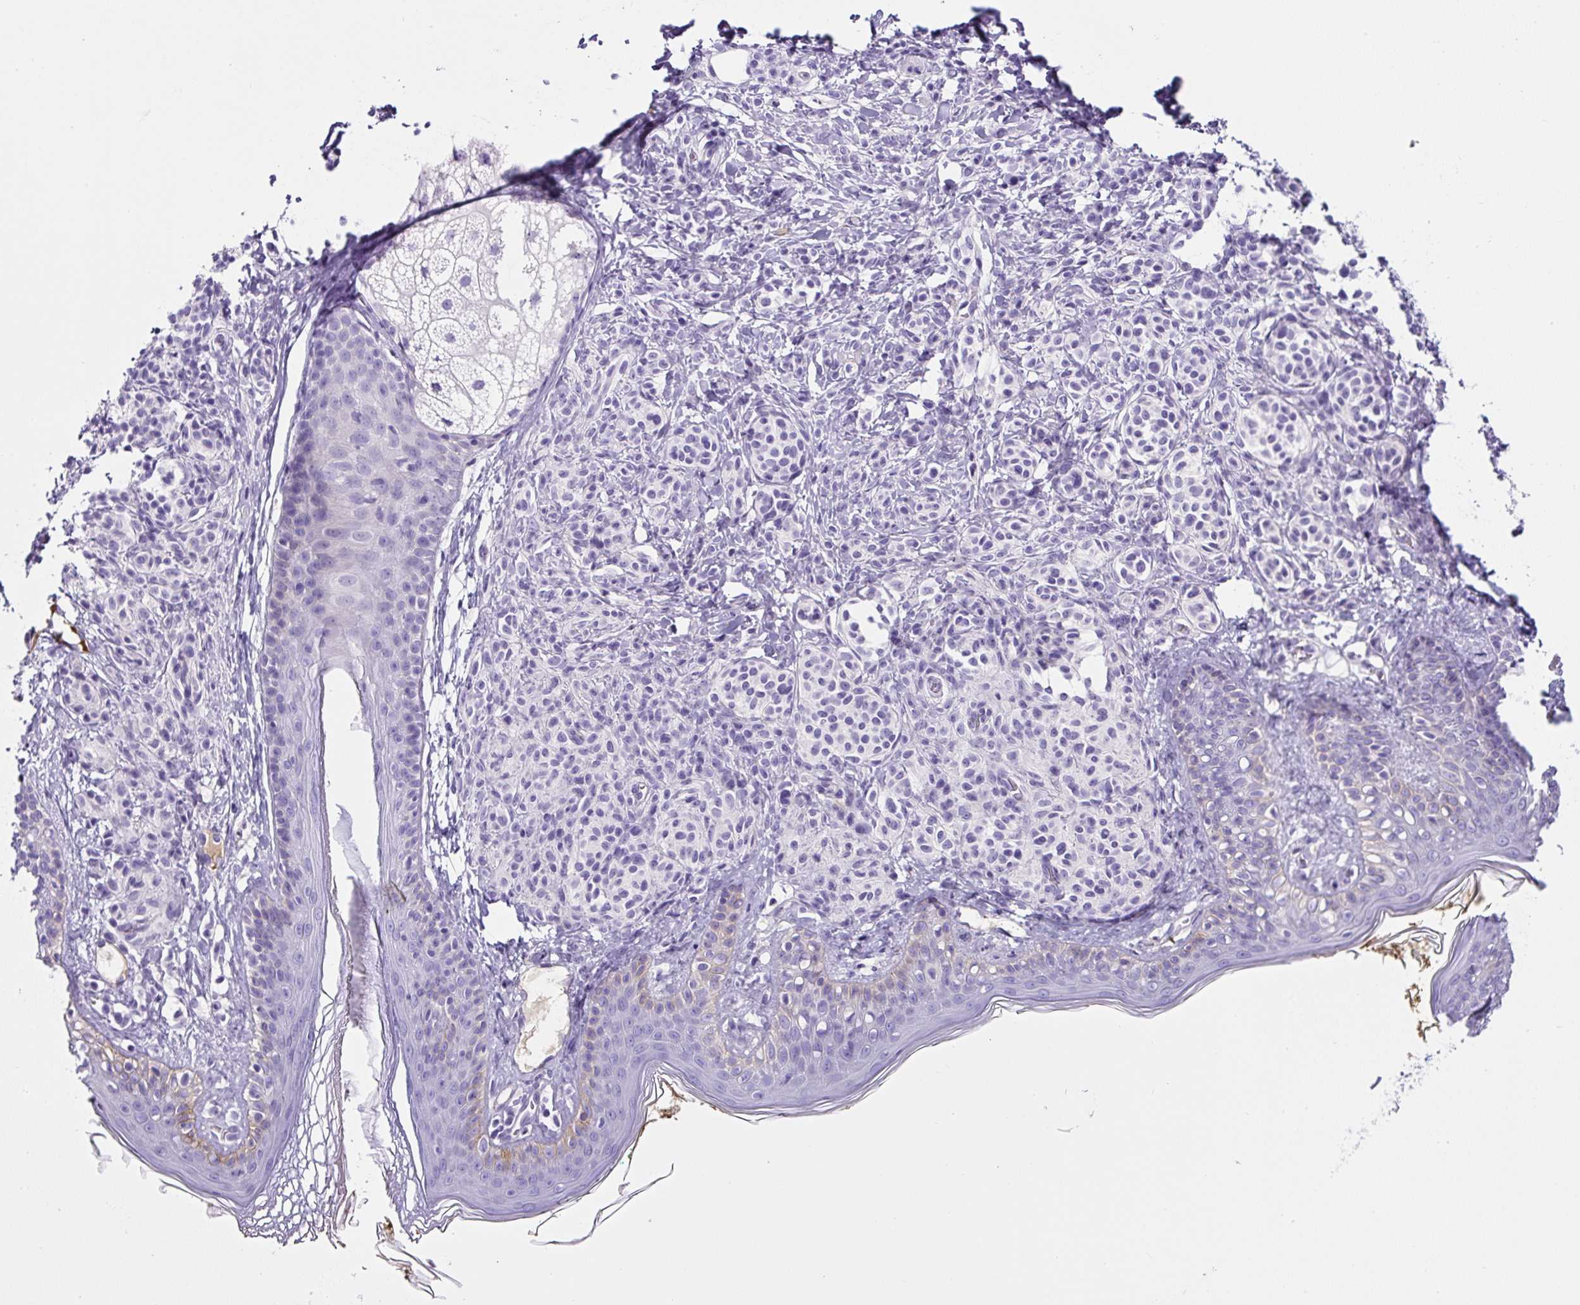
{"staining": {"intensity": "negative", "quantity": "none", "location": "none"}, "tissue": "skin", "cell_type": "Fibroblasts", "image_type": "normal", "snomed": [{"axis": "morphology", "description": "Normal tissue, NOS"}, {"axis": "topography", "description": "Skin"}], "caption": "An IHC image of normal skin is shown. There is no staining in fibroblasts of skin. Nuclei are stained in blue.", "gene": "OR14A2", "patient": {"sex": "male", "age": 16}}